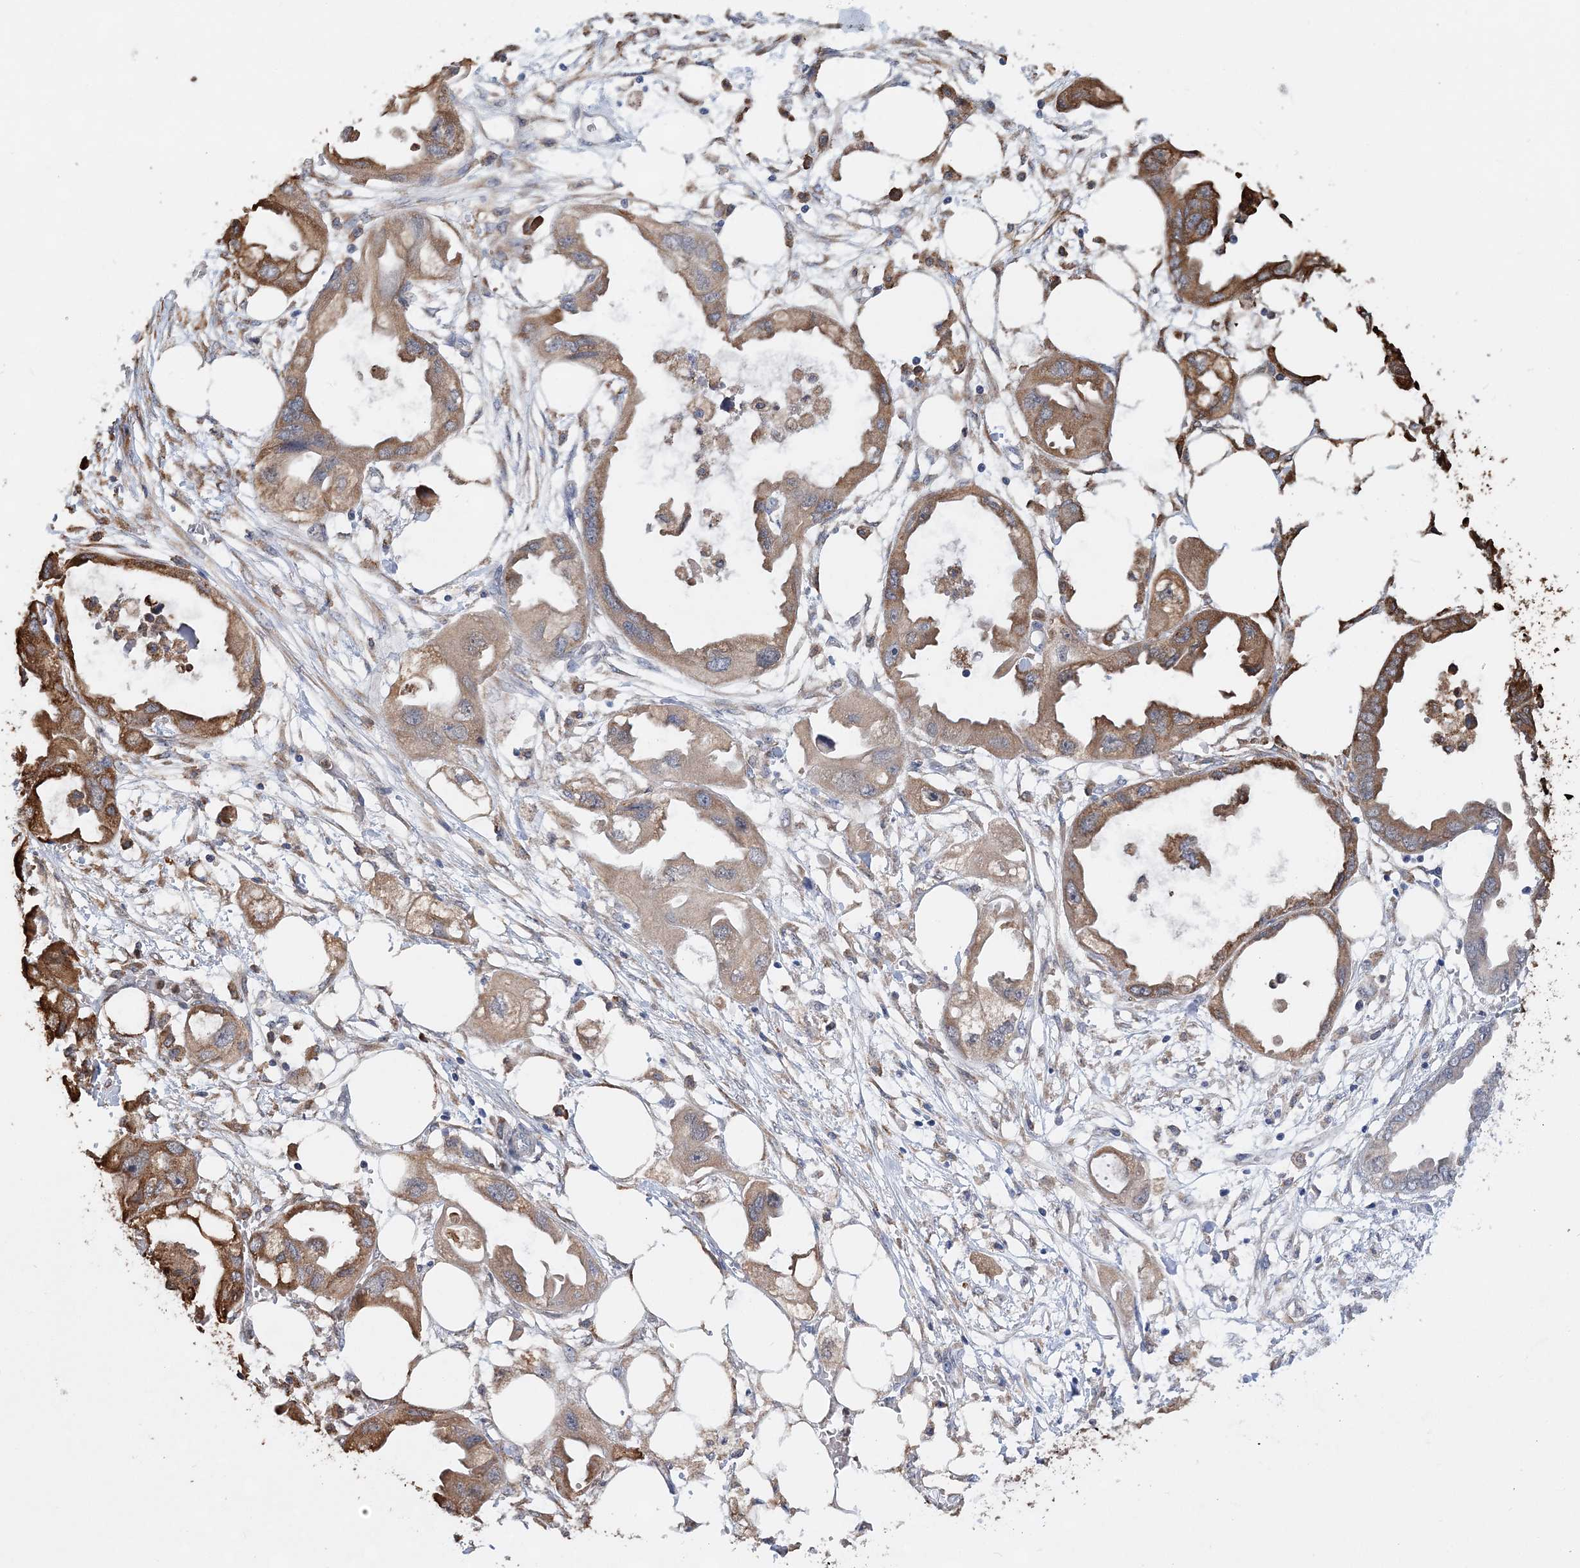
{"staining": {"intensity": "strong", "quantity": ">75%", "location": "cytoplasmic/membranous"}, "tissue": "endometrial cancer", "cell_type": "Tumor cells", "image_type": "cancer", "snomed": [{"axis": "morphology", "description": "Adenocarcinoma, NOS"}, {"axis": "morphology", "description": "Adenocarcinoma, metastatic, NOS"}, {"axis": "topography", "description": "Adipose tissue"}, {"axis": "topography", "description": "Endometrium"}], "caption": "A micrograph of human metastatic adenocarcinoma (endometrial) stained for a protein shows strong cytoplasmic/membranous brown staining in tumor cells.", "gene": "WDR12", "patient": {"sex": "female", "age": 67}}